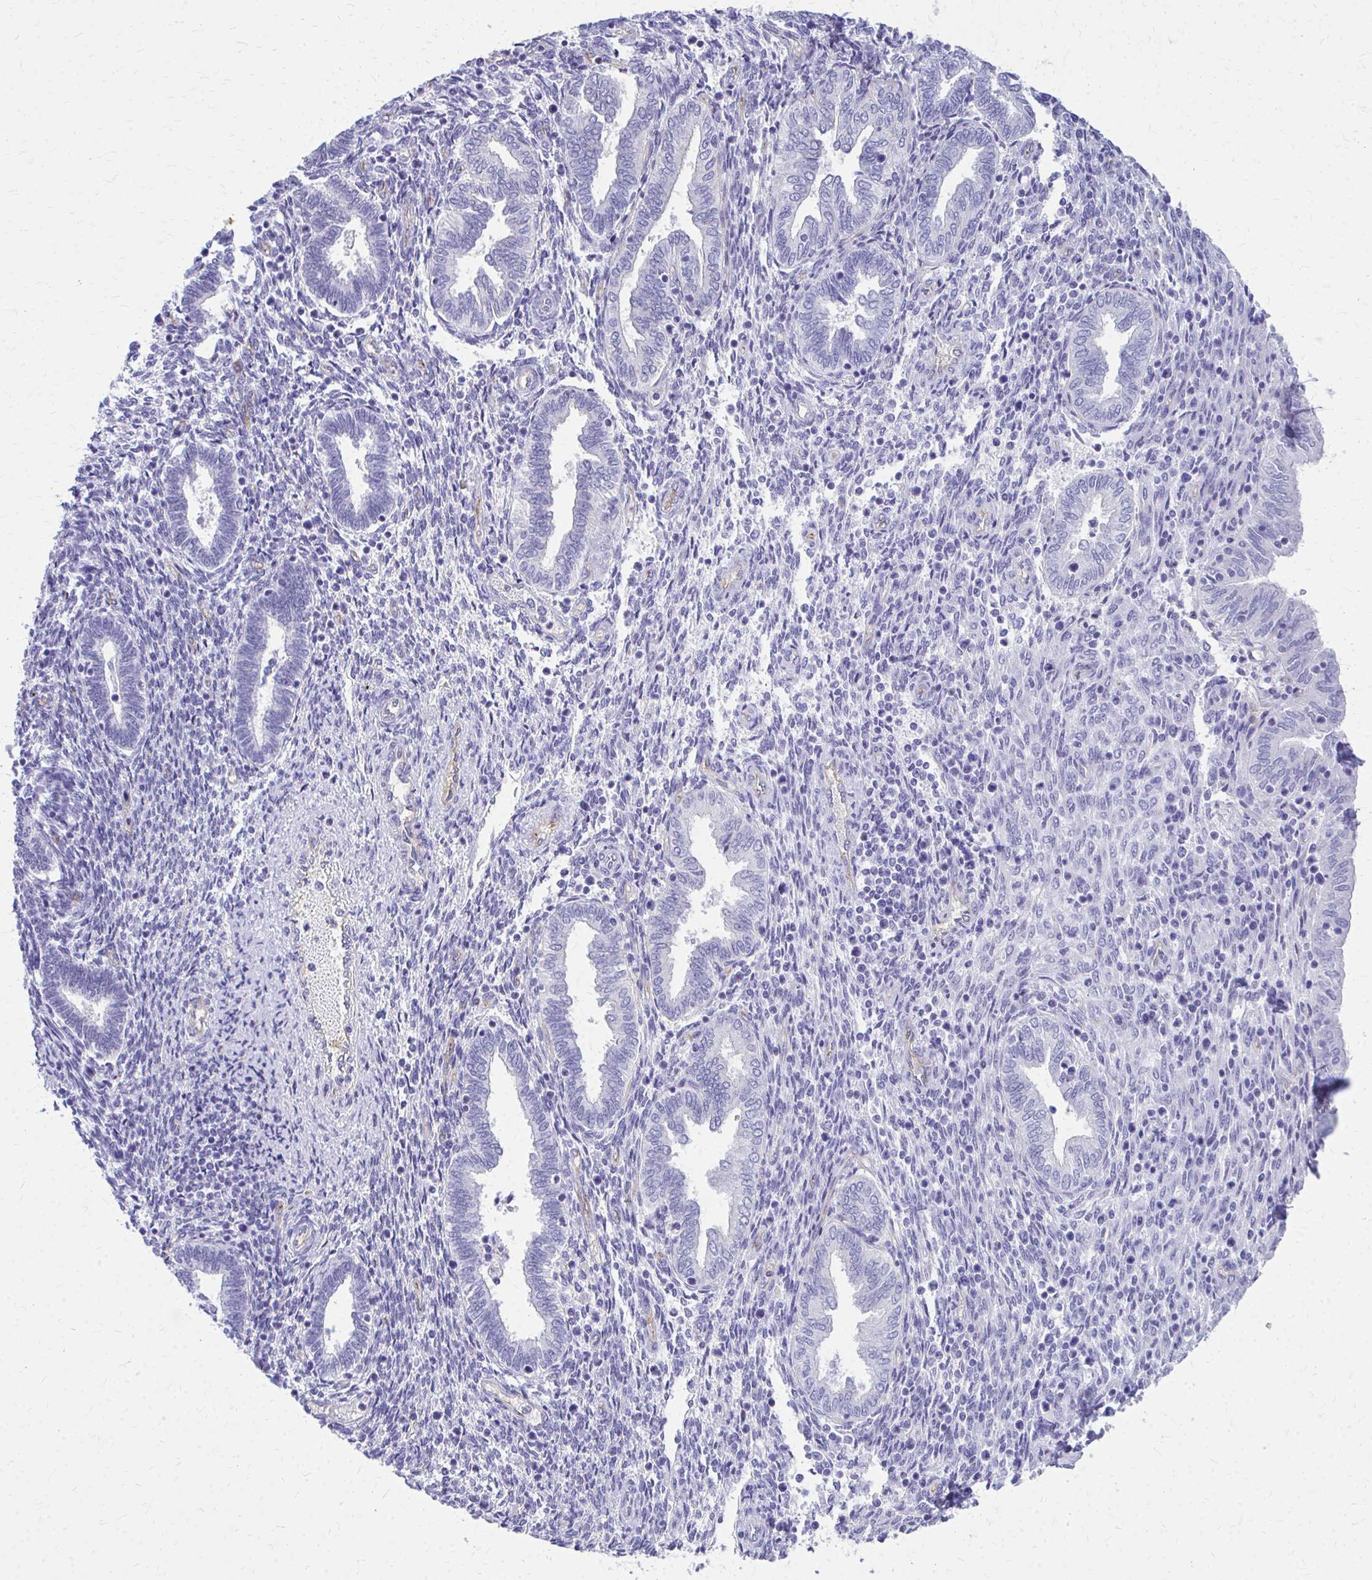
{"staining": {"intensity": "negative", "quantity": "none", "location": "none"}, "tissue": "endometrium", "cell_type": "Cells in endometrial stroma", "image_type": "normal", "snomed": [{"axis": "morphology", "description": "Normal tissue, NOS"}, {"axis": "topography", "description": "Endometrium"}], "caption": "Cells in endometrial stroma are negative for protein expression in benign human endometrium. (DAB (3,3'-diaminobenzidine) immunohistochemistry (IHC), high magnification).", "gene": "TPSG1", "patient": {"sex": "female", "age": 42}}